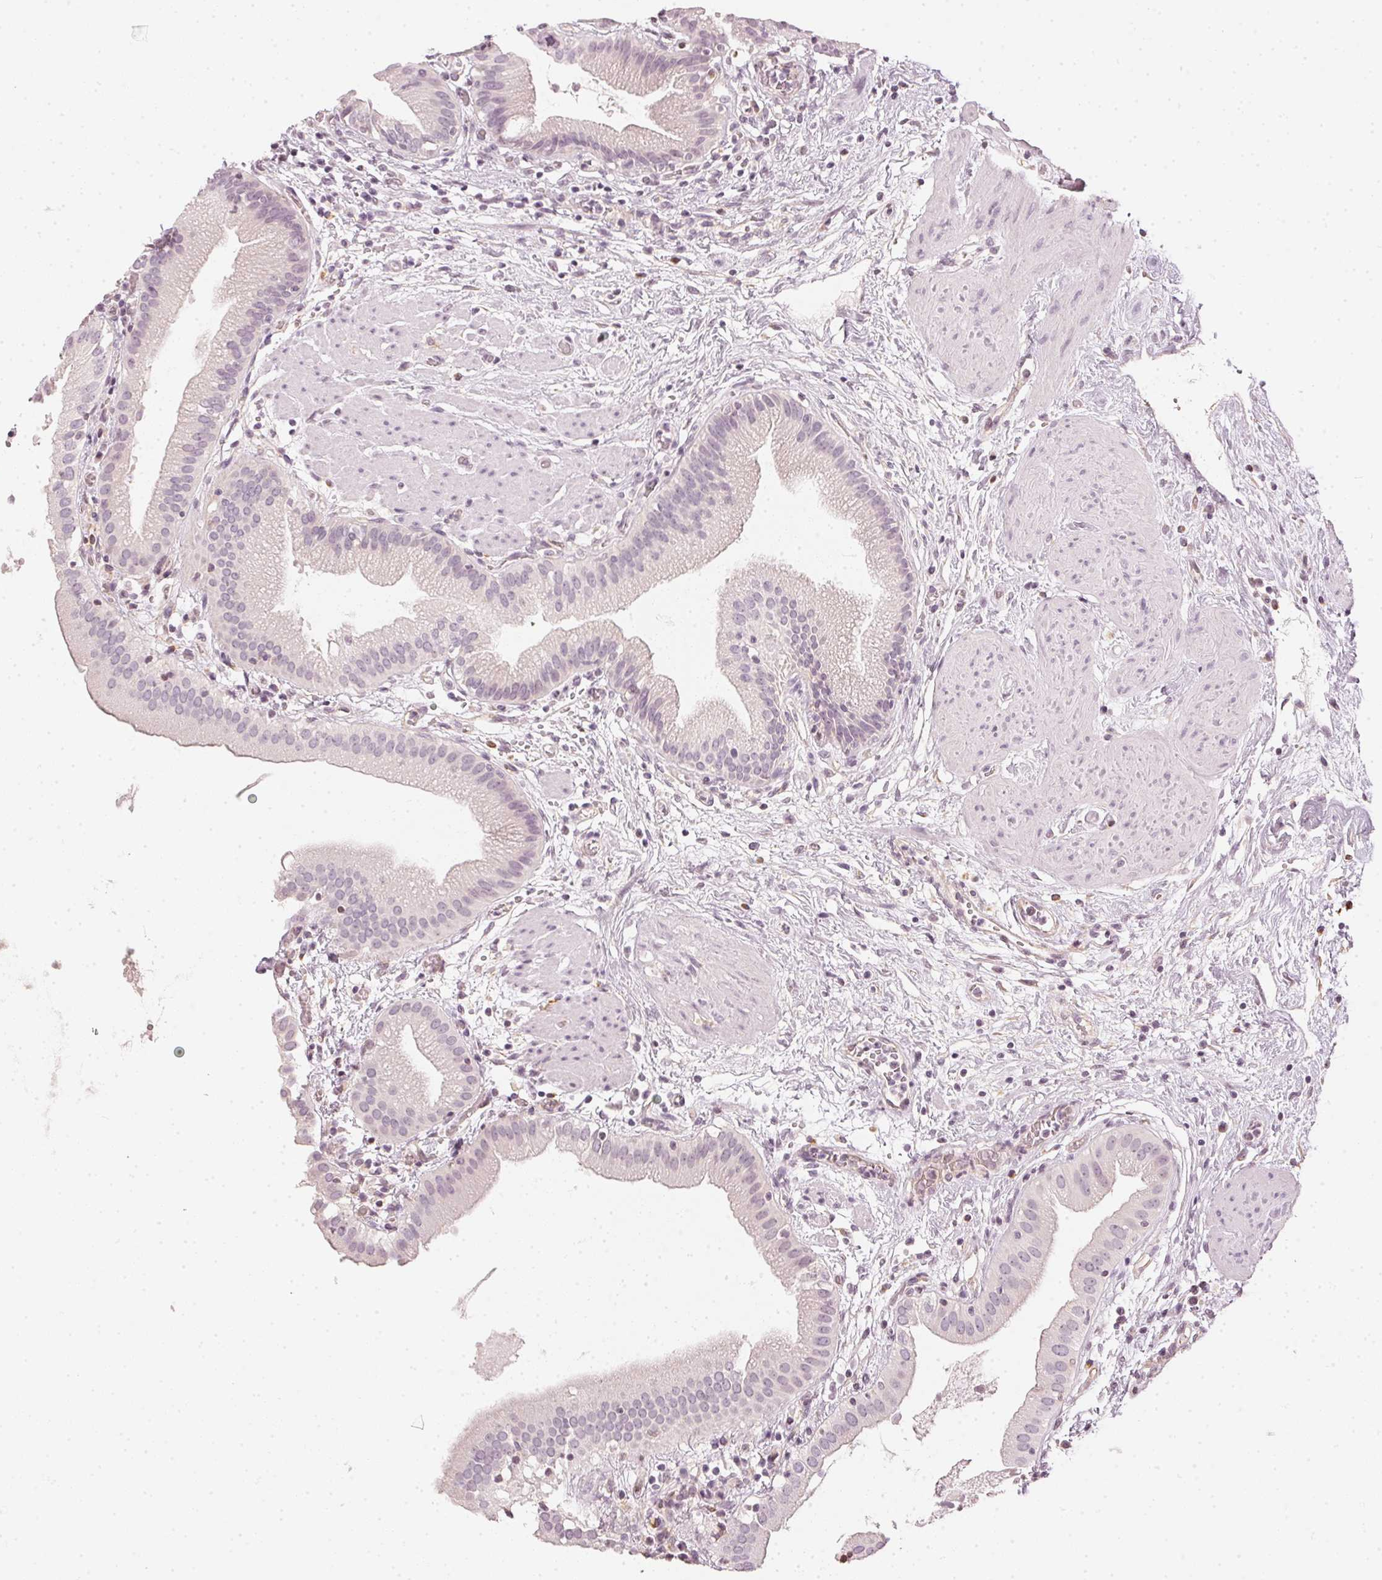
{"staining": {"intensity": "negative", "quantity": "none", "location": "none"}, "tissue": "gallbladder", "cell_type": "Glandular cells", "image_type": "normal", "snomed": [{"axis": "morphology", "description": "Normal tissue, NOS"}, {"axis": "topography", "description": "Gallbladder"}], "caption": "An IHC image of benign gallbladder is shown. There is no staining in glandular cells of gallbladder.", "gene": "APLP1", "patient": {"sex": "female", "age": 65}}